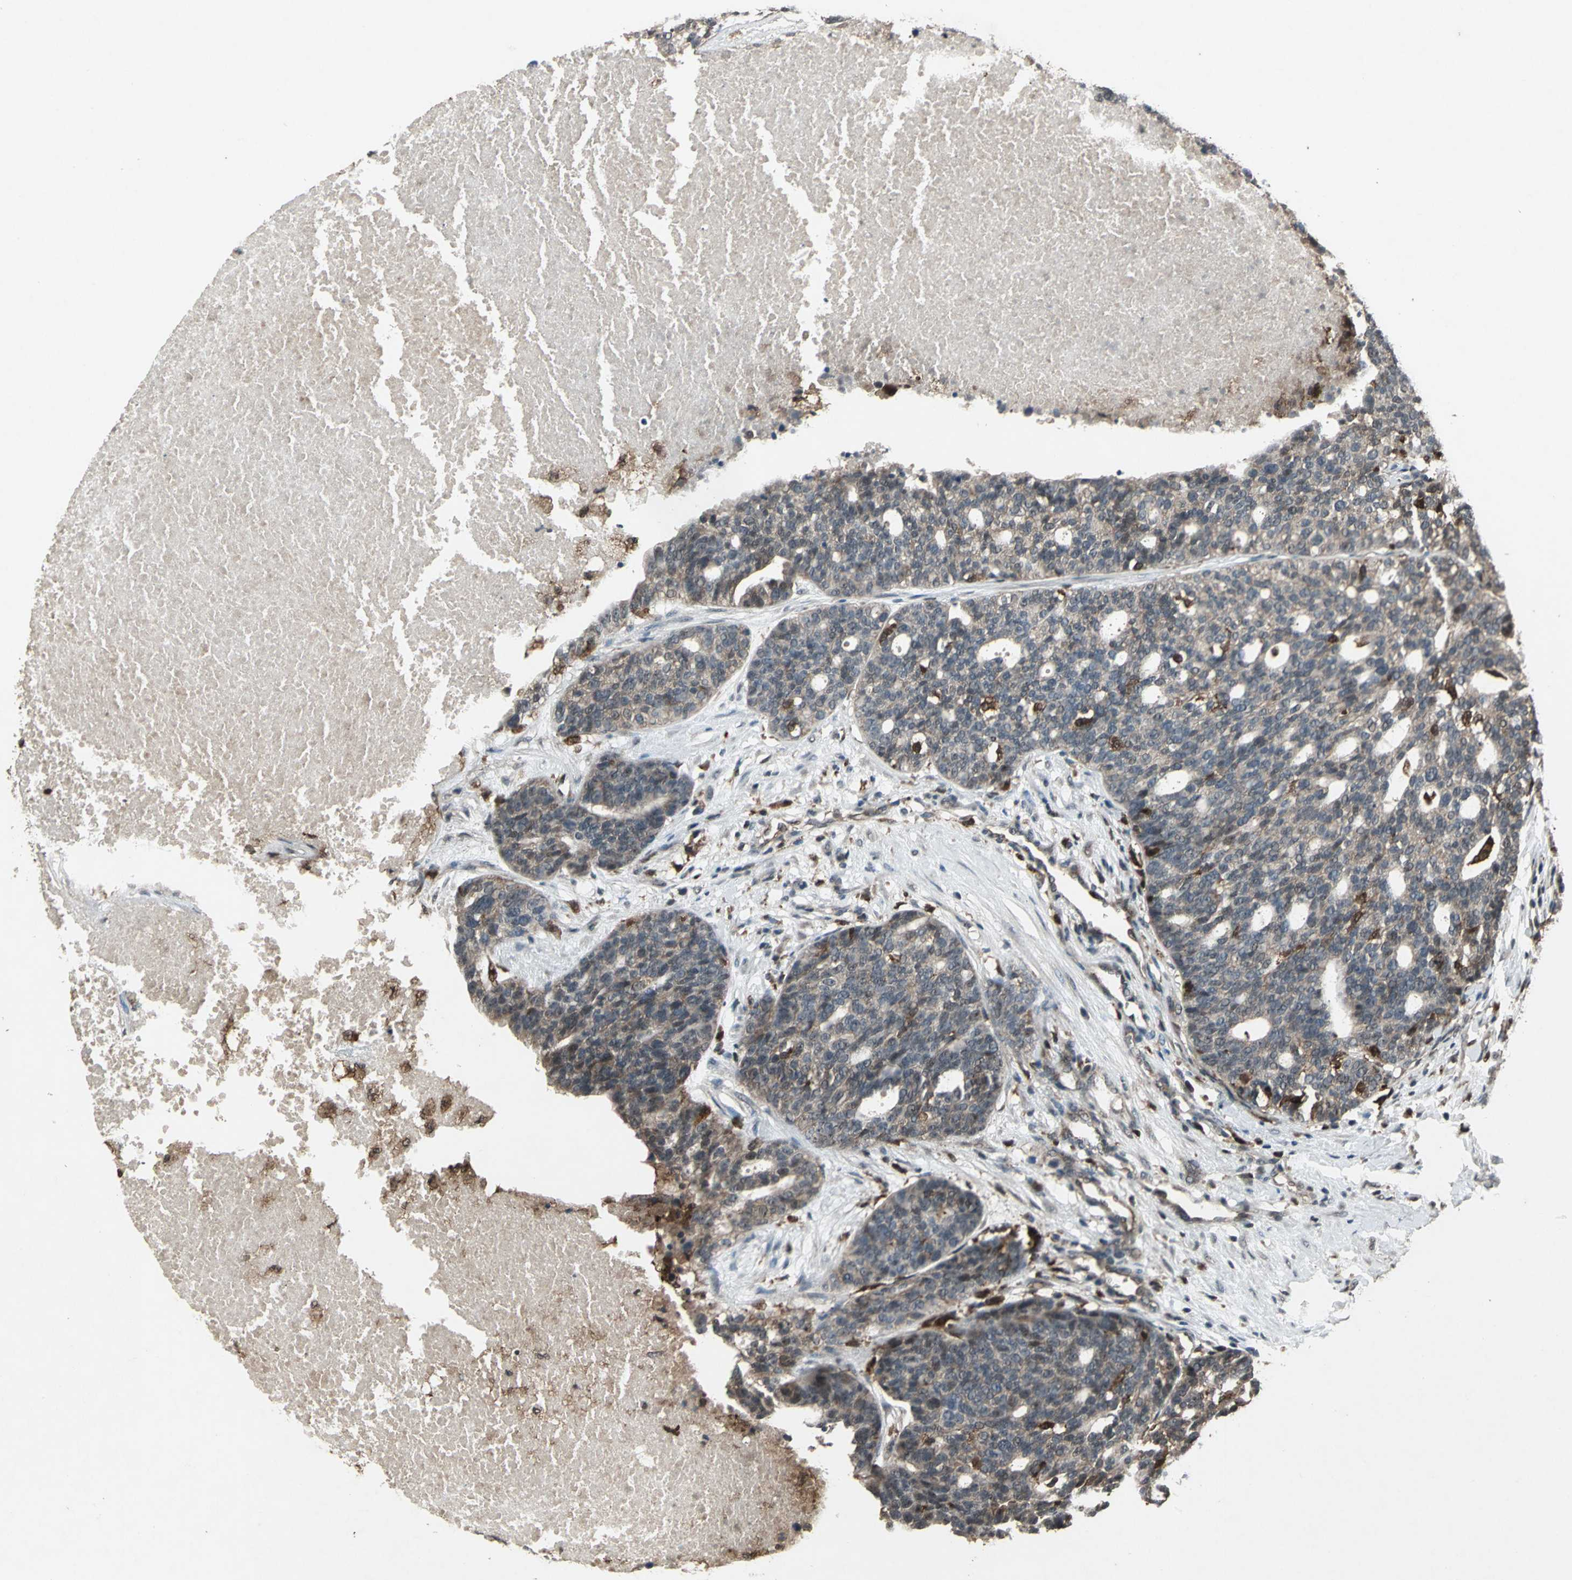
{"staining": {"intensity": "negative", "quantity": "none", "location": "none"}, "tissue": "ovarian cancer", "cell_type": "Tumor cells", "image_type": "cancer", "snomed": [{"axis": "morphology", "description": "Cystadenocarcinoma, serous, NOS"}, {"axis": "topography", "description": "Ovary"}], "caption": "Ovarian serous cystadenocarcinoma was stained to show a protein in brown. There is no significant expression in tumor cells.", "gene": "PYCARD", "patient": {"sex": "female", "age": 59}}